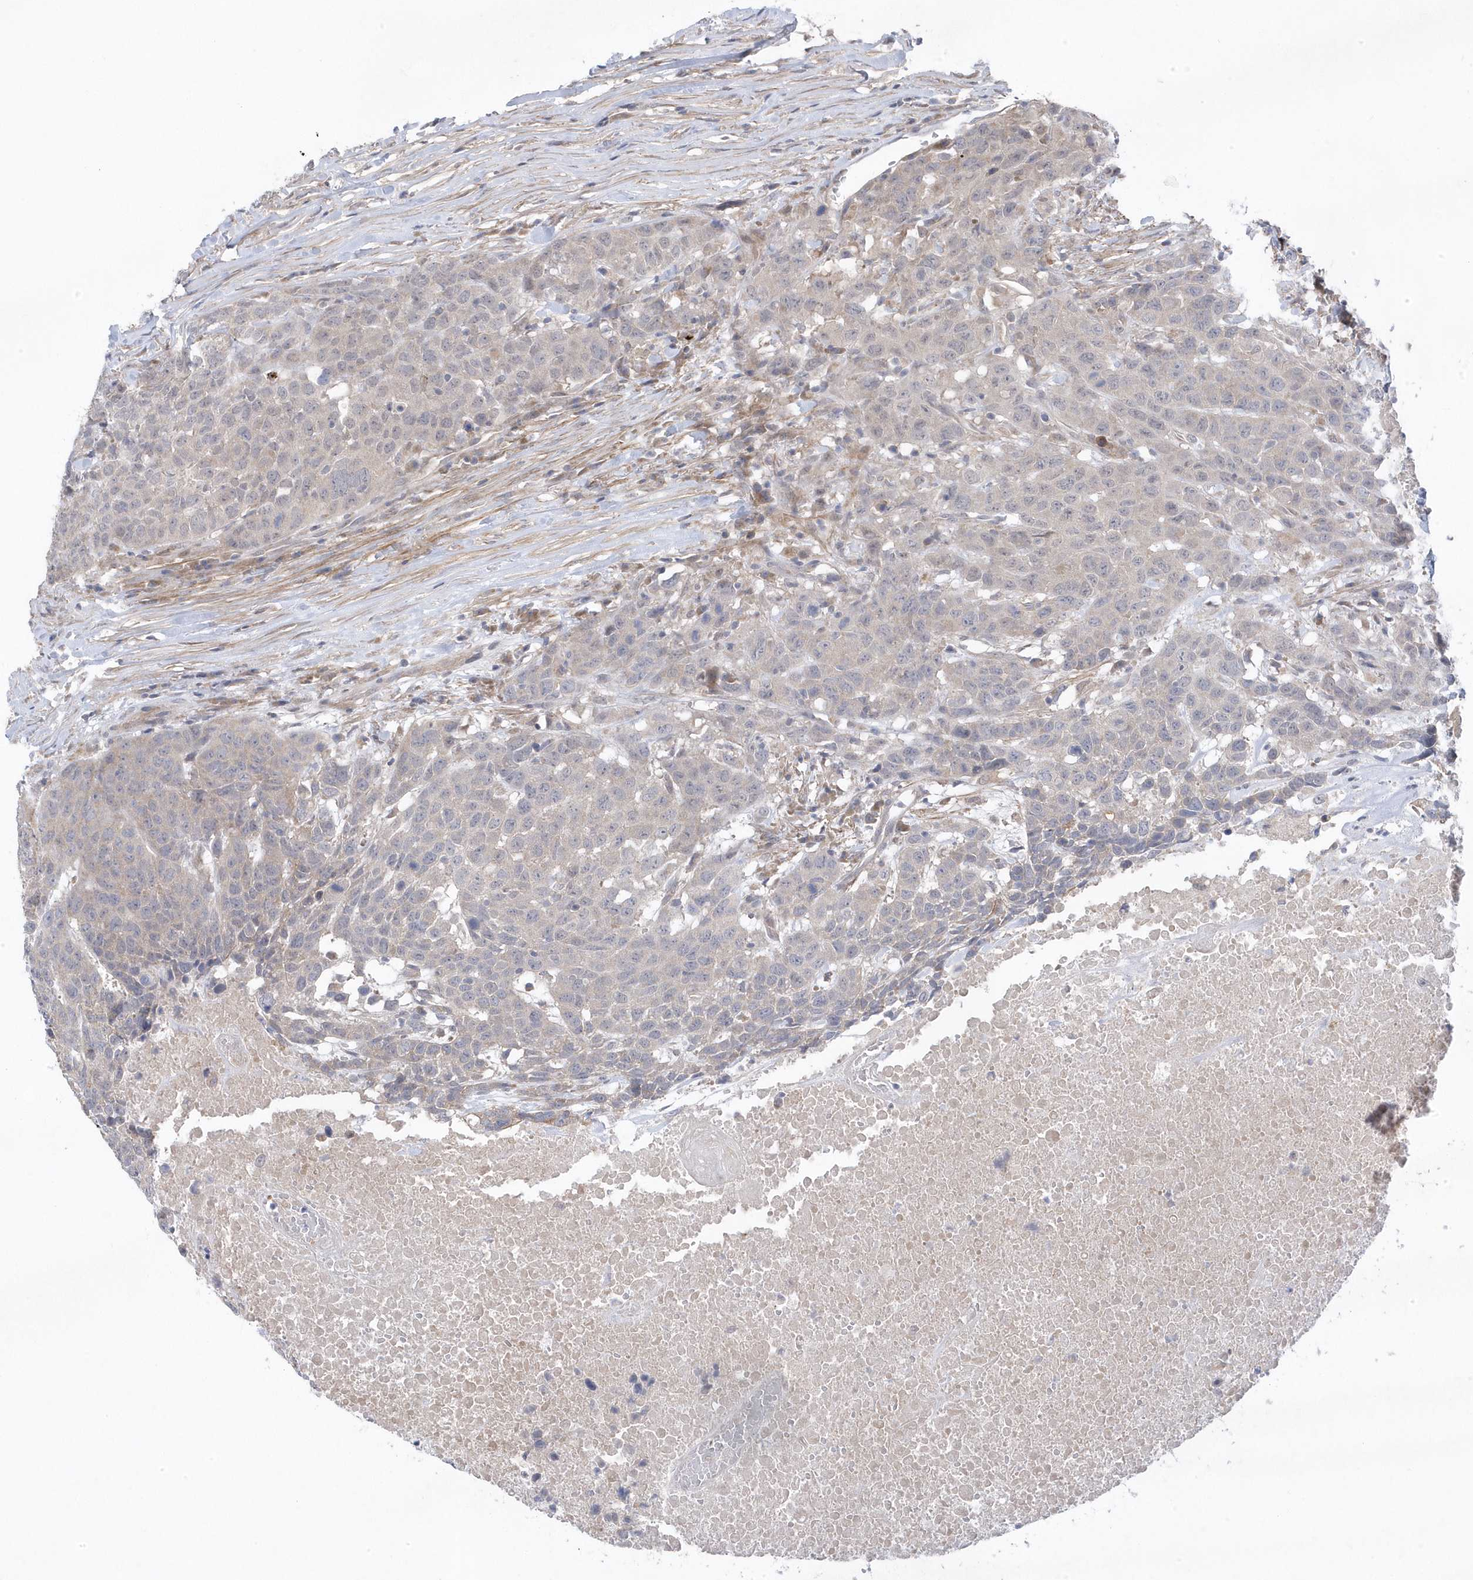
{"staining": {"intensity": "negative", "quantity": "none", "location": "none"}, "tissue": "head and neck cancer", "cell_type": "Tumor cells", "image_type": "cancer", "snomed": [{"axis": "morphology", "description": "Squamous cell carcinoma, NOS"}, {"axis": "topography", "description": "Head-Neck"}], "caption": "An IHC image of head and neck cancer is shown. There is no staining in tumor cells of head and neck cancer.", "gene": "ANAPC1", "patient": {"sex": "male", "age": 66}}